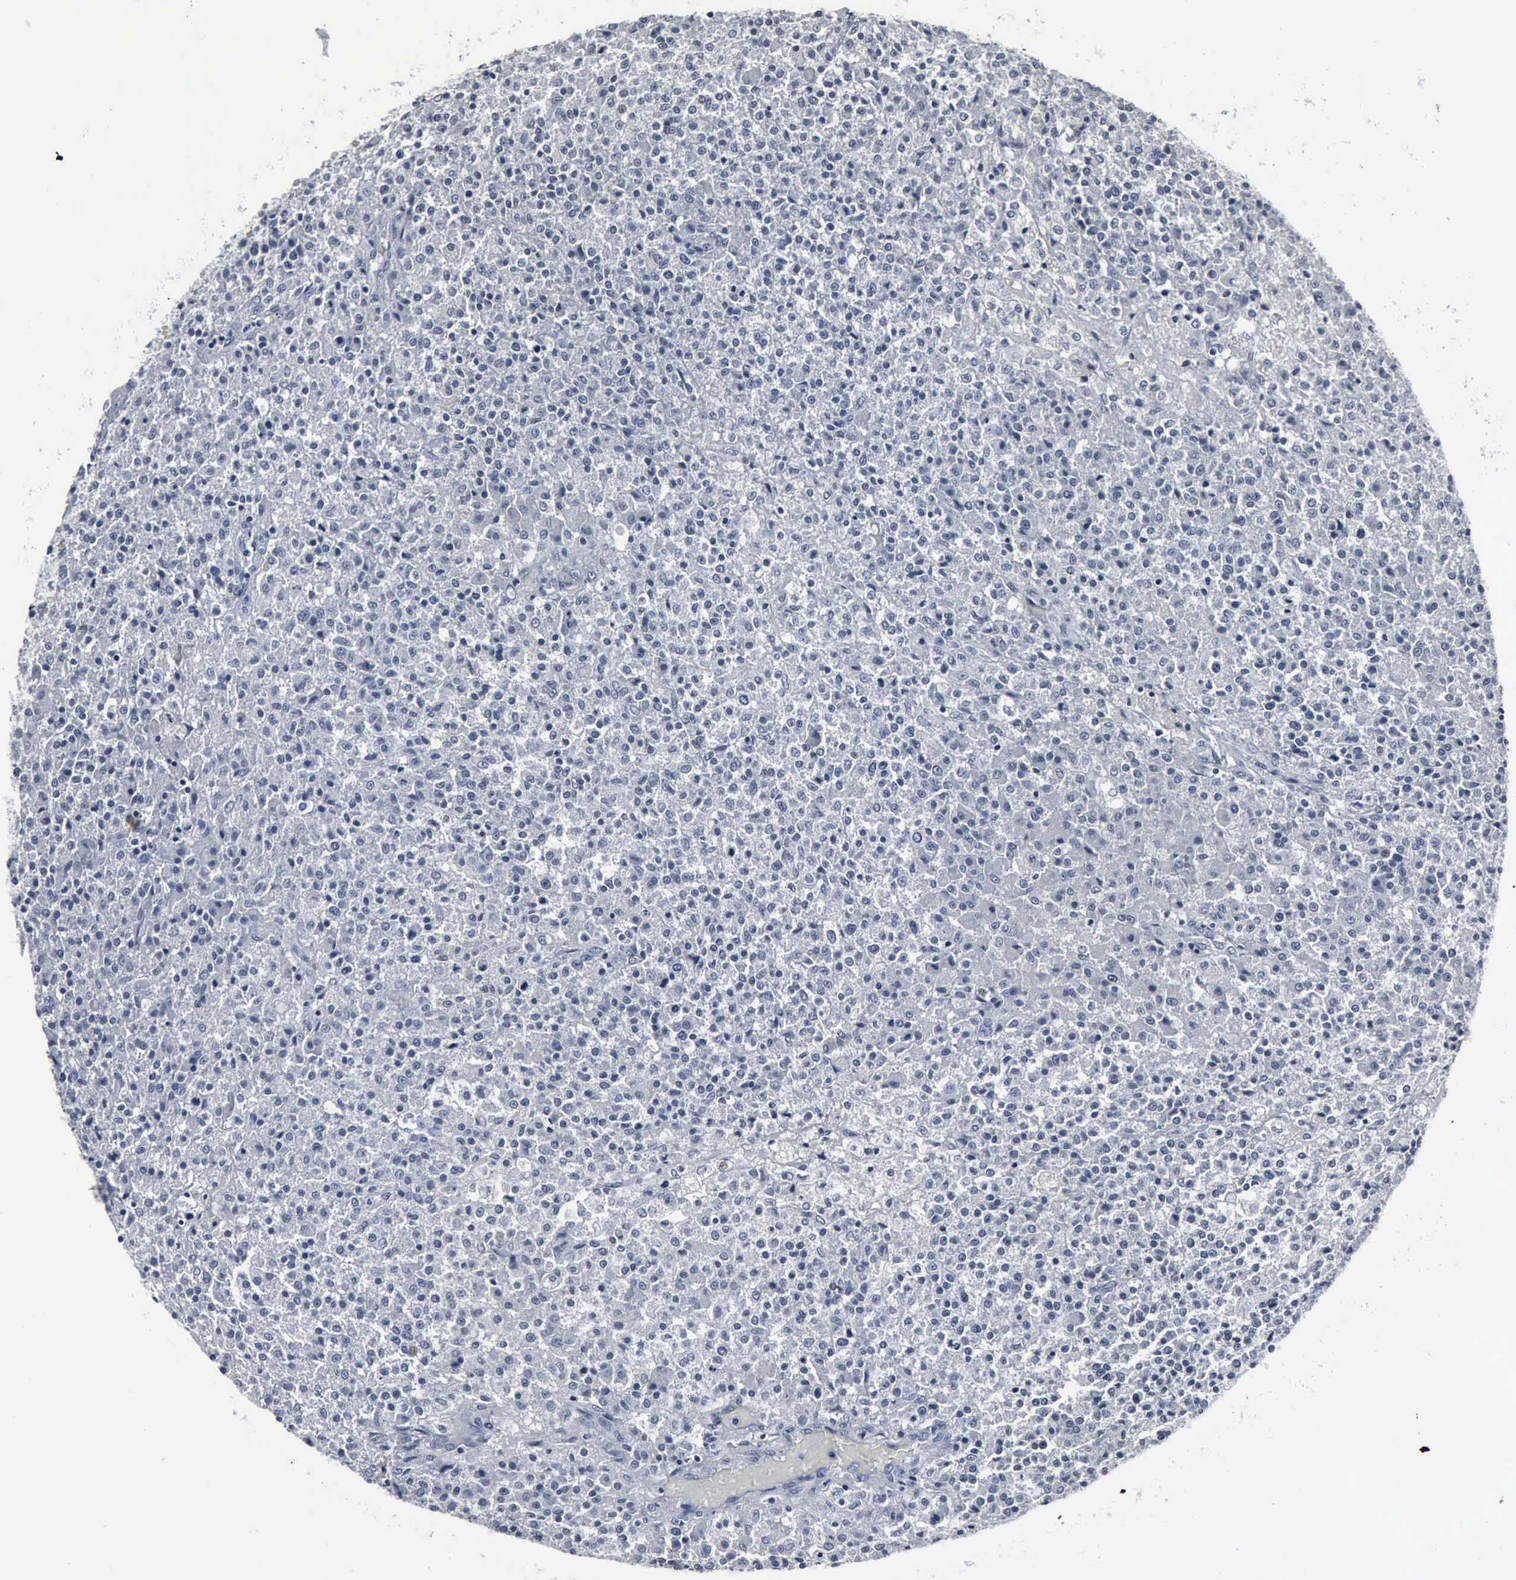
{"staining": {"intensity": "negative", "quantity": "none", "location": "none"}, "tissue": "testis cancer", "cell_type": "Tumor cells", "image_type": "cancer", "snomed": [{"axis": "morphology", "description": "Seminoma, NOS"}, {"axis": "topography", "description": "Testis"}], "caption": "Seminoma (testis) stained for a protein using IHC shows no expression tumor cells.", "gene": "SNAP25", "patient": {"sex": "male", "age": 59}}